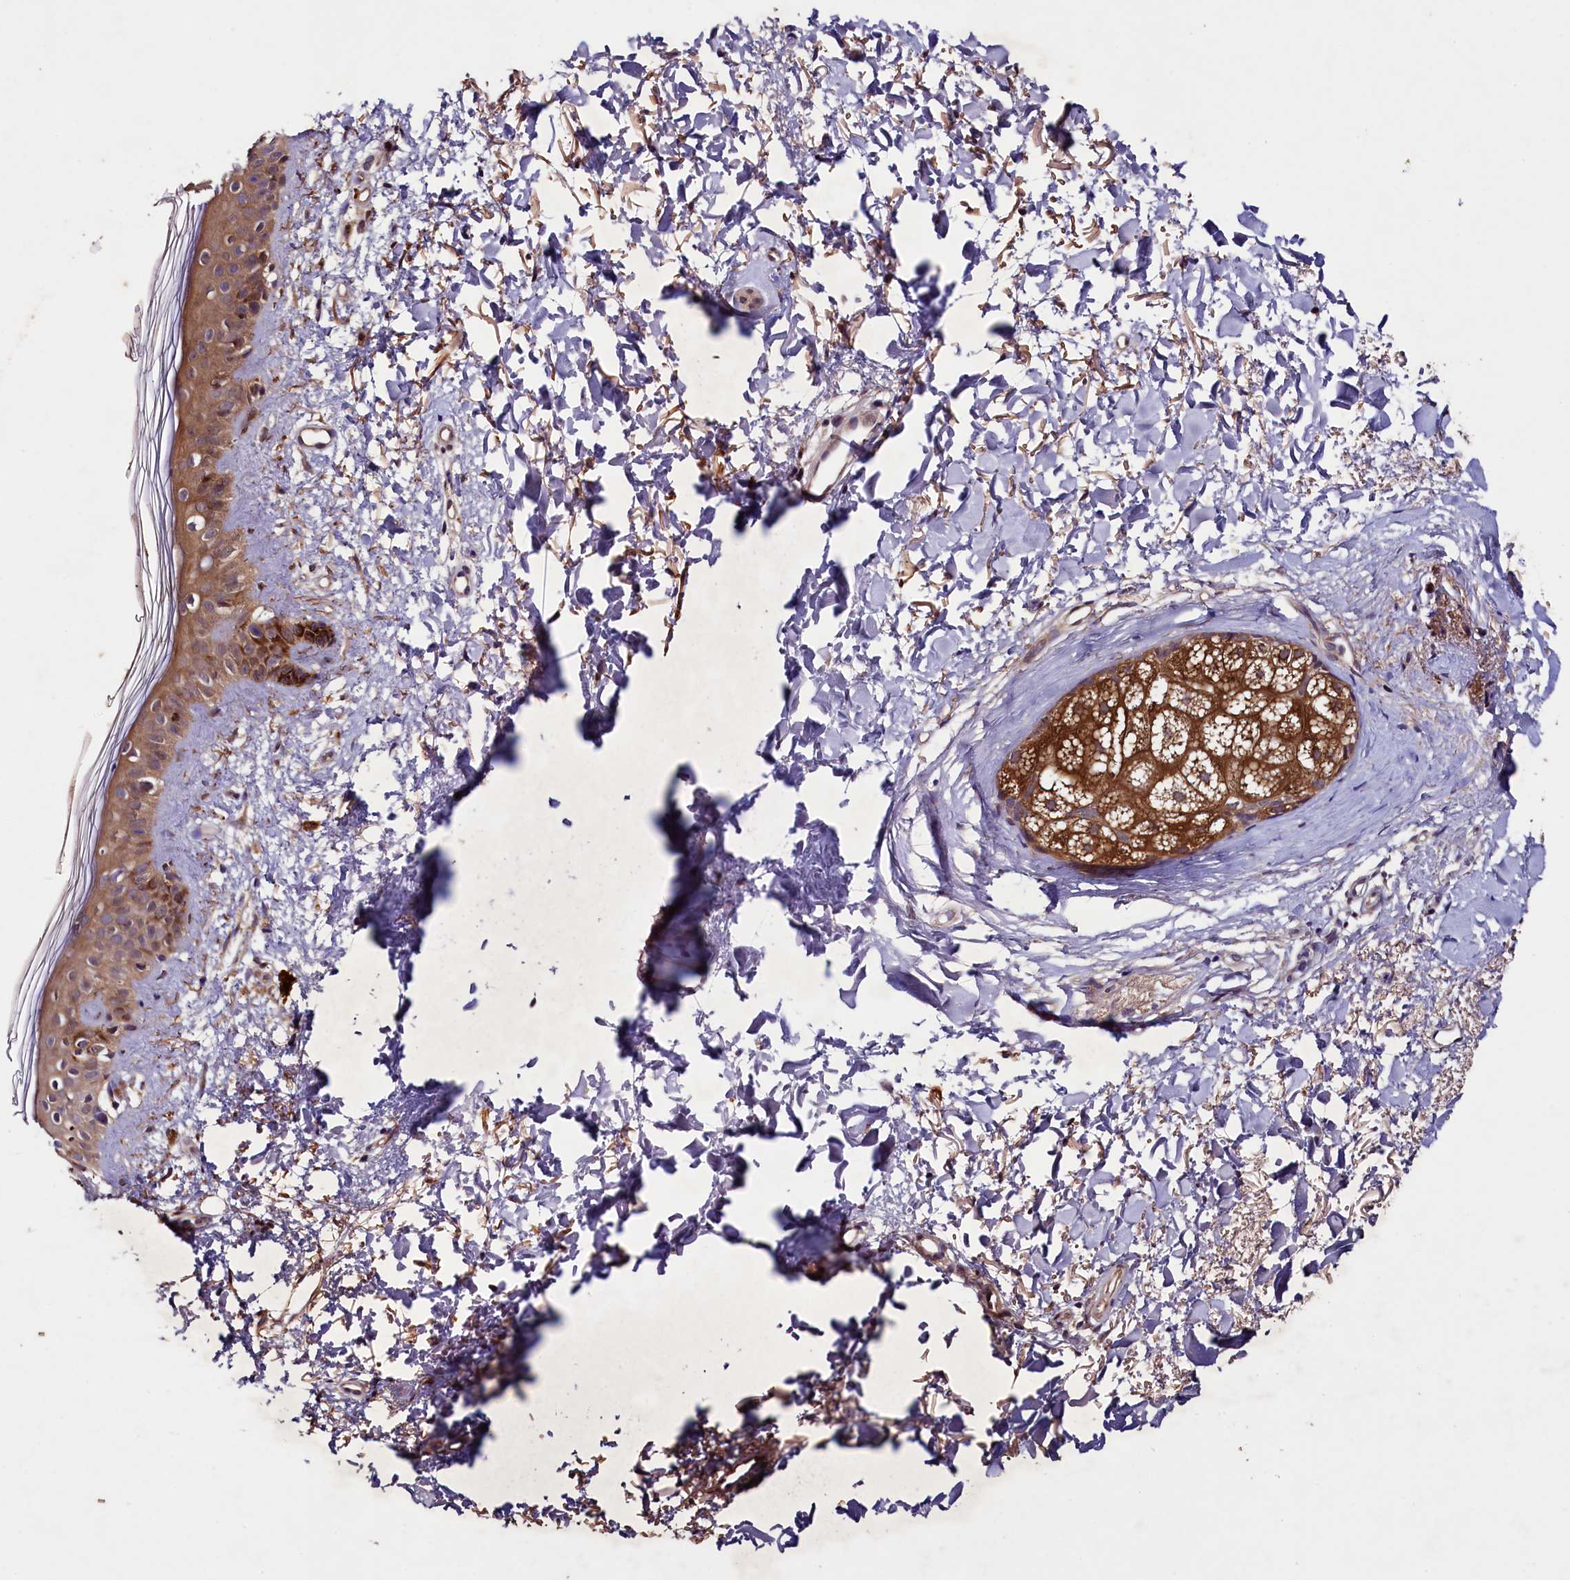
{"staining": {"intensity": "moderate", "quantity": ">75%", "location": "cytoplasmic/membranous,nuclear"}, "tissue": "skin", "cell_type": "Fibroblasts", "image_type": "normal", "snomed": [{"axis": "morphology", "description": "Normal tissue, NOS"}, {"axis": "topography", "description": "Skin"}], "caption": "Immunohistochemistry (DAB) staining of unremarkable skin exhibits moderate cytoplasmic/membranous,nuclear protein positivity in about >75% of fibroblasts. The staining was performed using DAB (3,3'-diaminobenzidine) to visualize the protein expression in brown, while the nuclei were stained in blue with hematoxylin (Magnification: 20x).", "gene": "BLTP3B", "patient": {"sex": "female", "age": 58}}